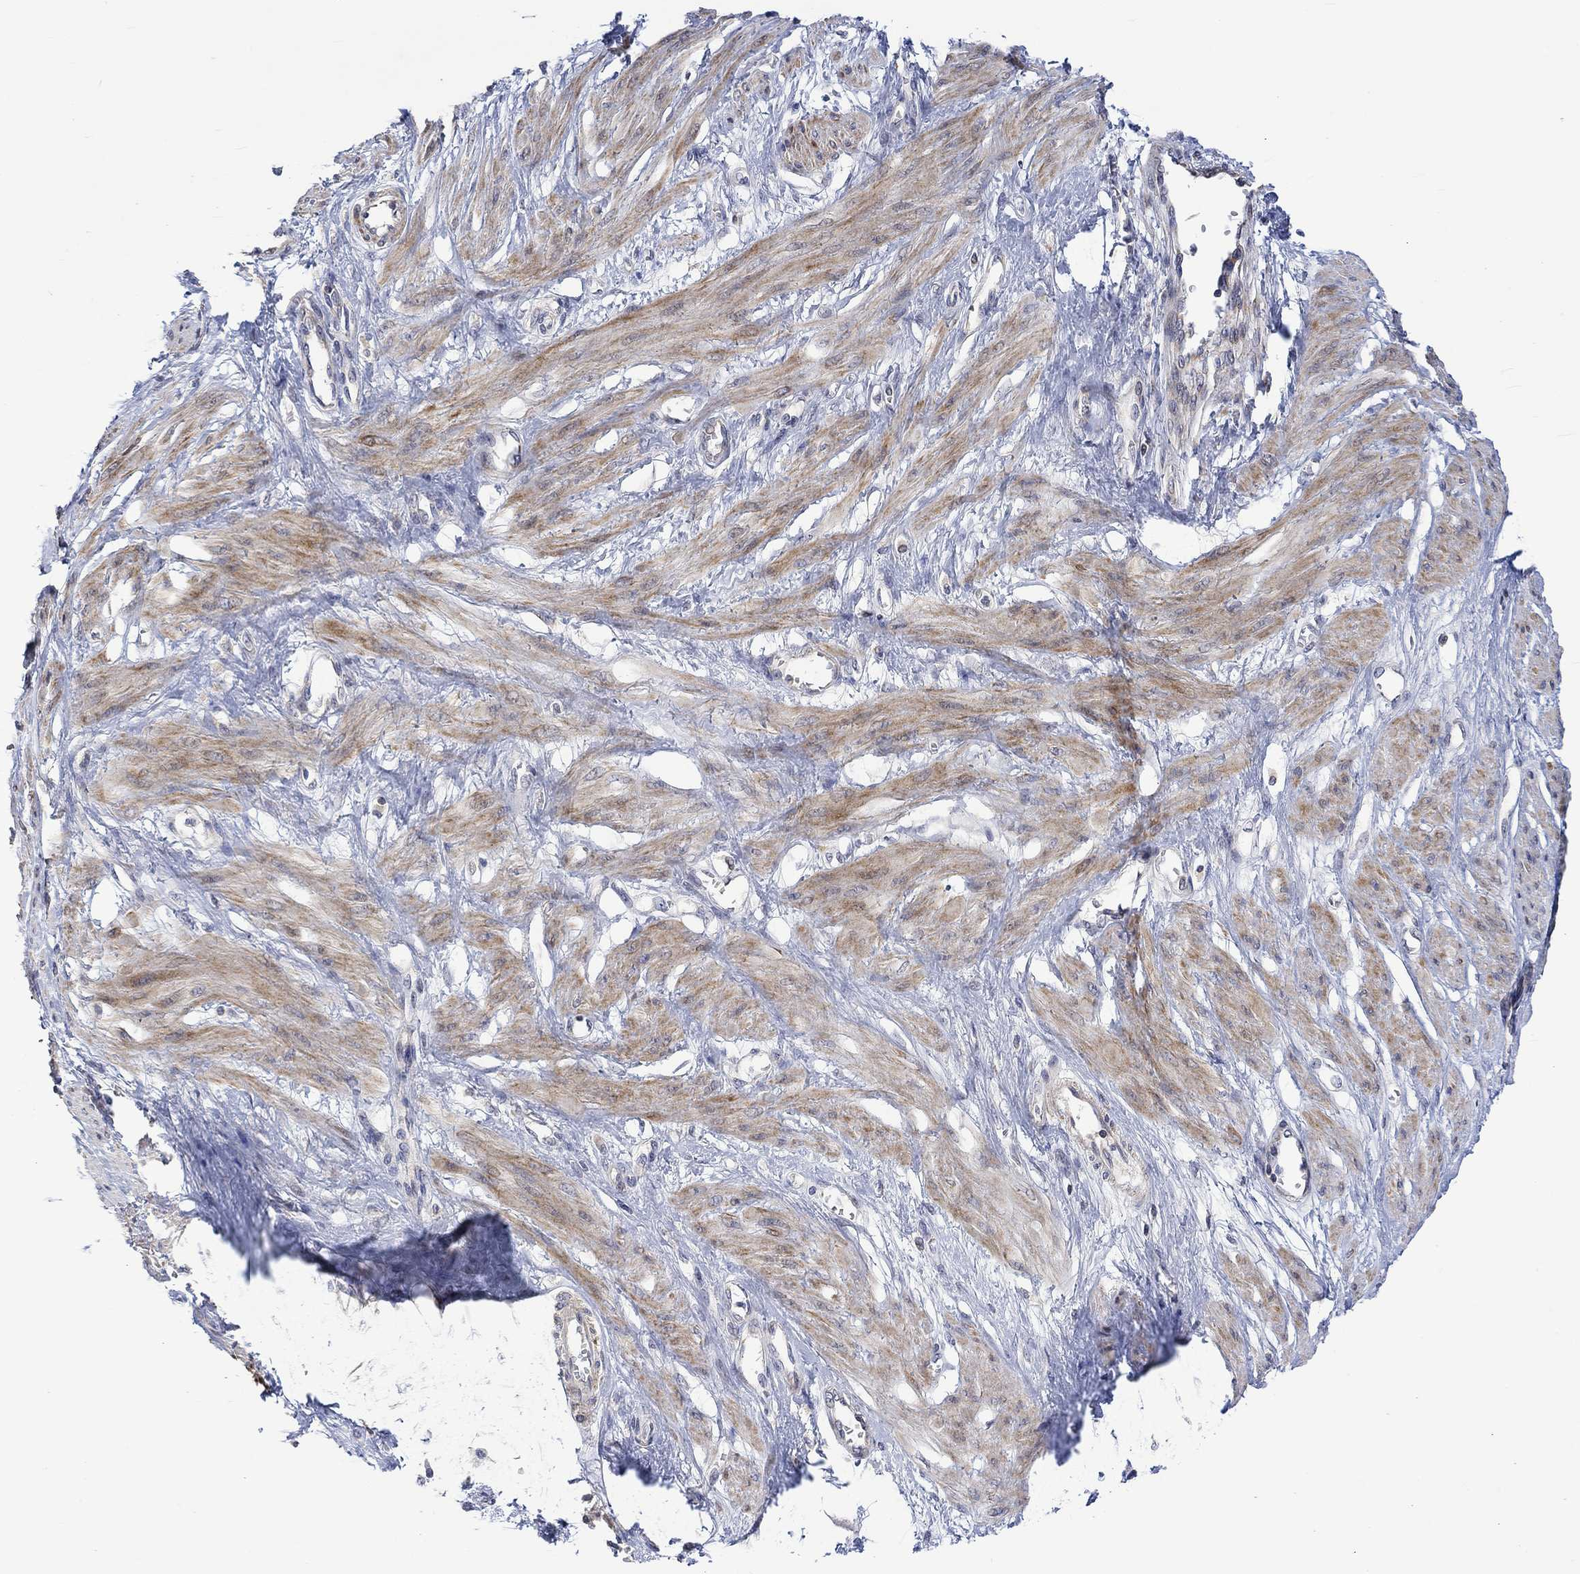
{"staining": {"intensity": "strong", "quantity": "<25%", "location": "cytoplasmic/membranous"}, "tissue": "smooth muscle", "cell_type": "Smooth muscle cells", "image_type": "normal", "snomed": [{"axis": "morphology", "description": "Normal tissue, NOS"}, {"axis": "topography", "description": "Smooth muscle"}, {"axis": "topography", "description": "Uterus"}], "caption": "IHC histopathology image of benign smooth muscle: smooth muscle stained using immunohistochemistry (IHC) demonstrates medium levels of strong protein expression localized specifically in the cytoplasmic/membranous of smooth muscle cells, appearing as a cytoplasmic/membranous brown color.", "gene": "SLC48A1", "patient": {"sex": "female", "age": 39}}